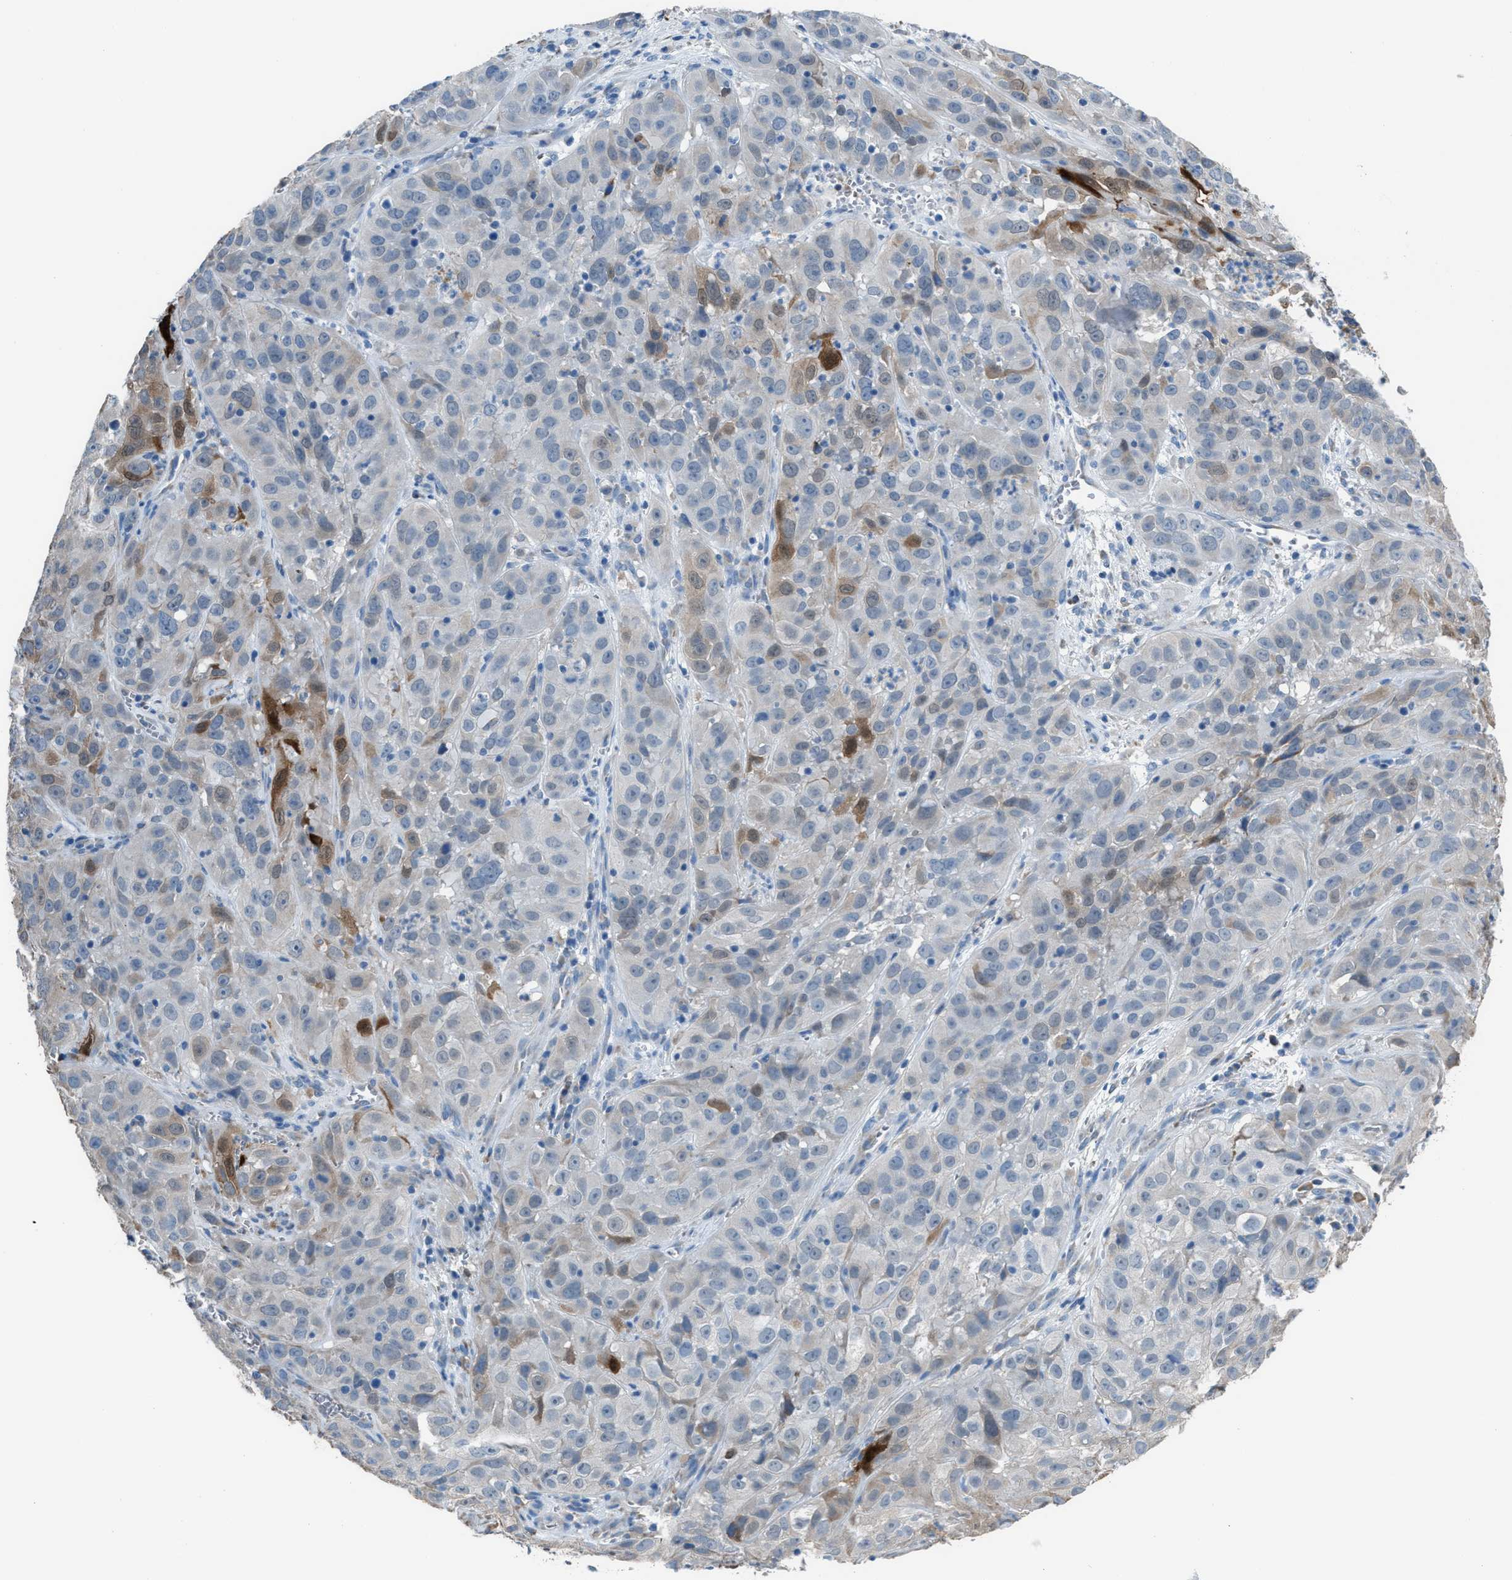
{"staining": {"intensity": "moderate", "quantity": "<25%", "location": "cytoplasmic/membranous"}, "tissue": "cervical cancer", "cell_type": "Tumor cells", "image_type": "cancer", "snomed": [{"axis": "morphology", "description": "Squamous cell carcinoma, NOS"}, {"axis": "topography", "description": "Cervix"}], "caption": "Immunohistochemistry photomicrograph of neoplastic tissue: human cervical cancer (squamous cell carcinoma) stained using immunohistochemistry (IHC) shows low levels of moderate protein expression localized specifically in the cytoplasmic/membranous of tumor cells, appearing as a cytoplasmic/membranous brown color.", "gene": "CA3", "patient": {"sex": "female", "age": 32}}